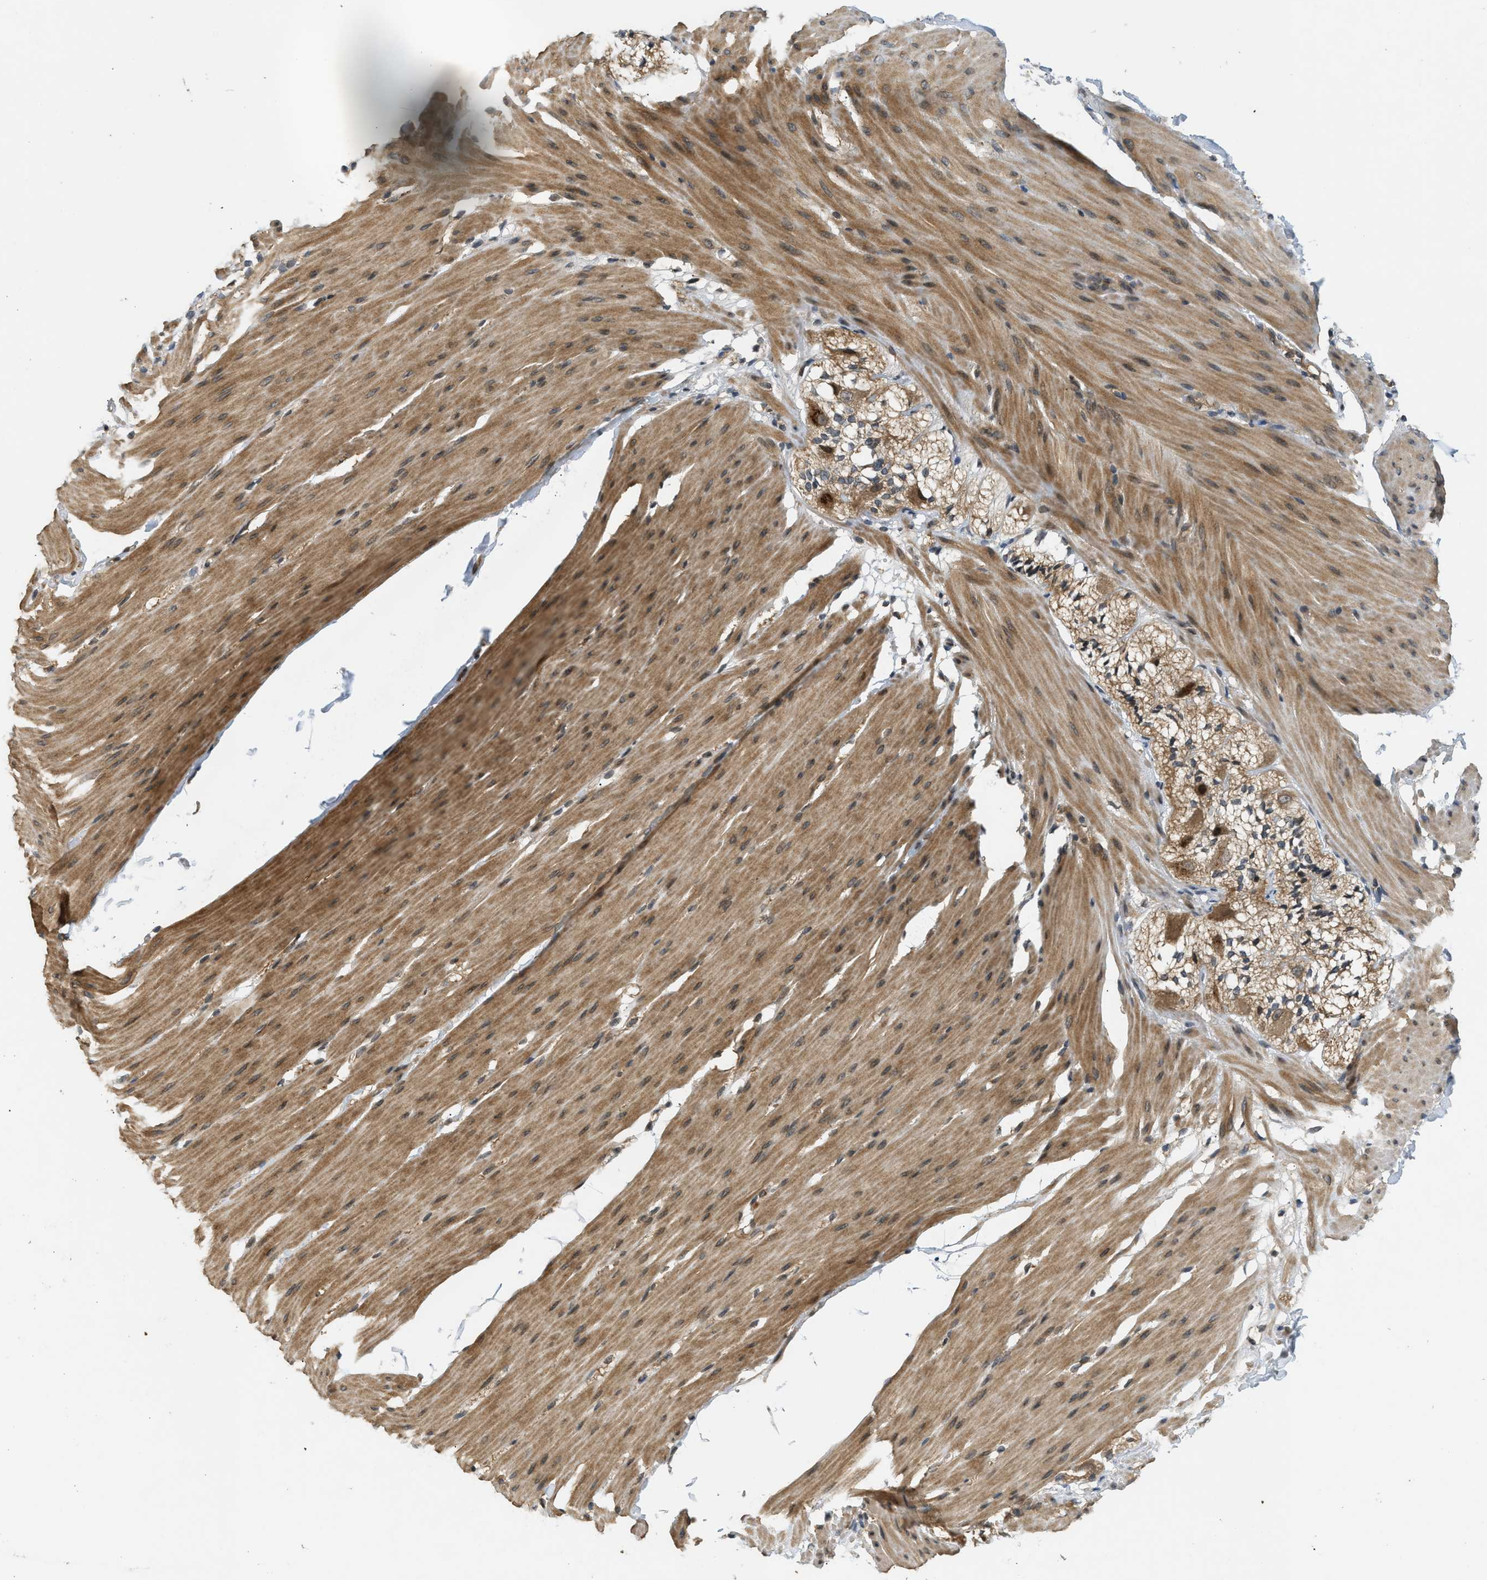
{"staining": {"intensity": "moderate", "quantity": ">75%", "location": "cytoplasmic/membranous,nuclear"}, "tissue": "smooth muscle", "cell_type": "Smooth muscle cells", "image_type": "normal", "snomed": [{"axis": "morphology", "description": "Normal tissue, NOS"}, {"axis": "topography", "description": "Smooth muscle"}, {"axis": "topography", "description": "Colon"}], "caption": "This photomicrograph displays immunohistochemistry (IHC) staining of benign smooth muscle, with medium moderate cytoplasmic/membranous,nuclear staining in about >75% of smooth muscle cells.", "gene": "ADCY8", "patient": {"sex": "male", "age": 67}}